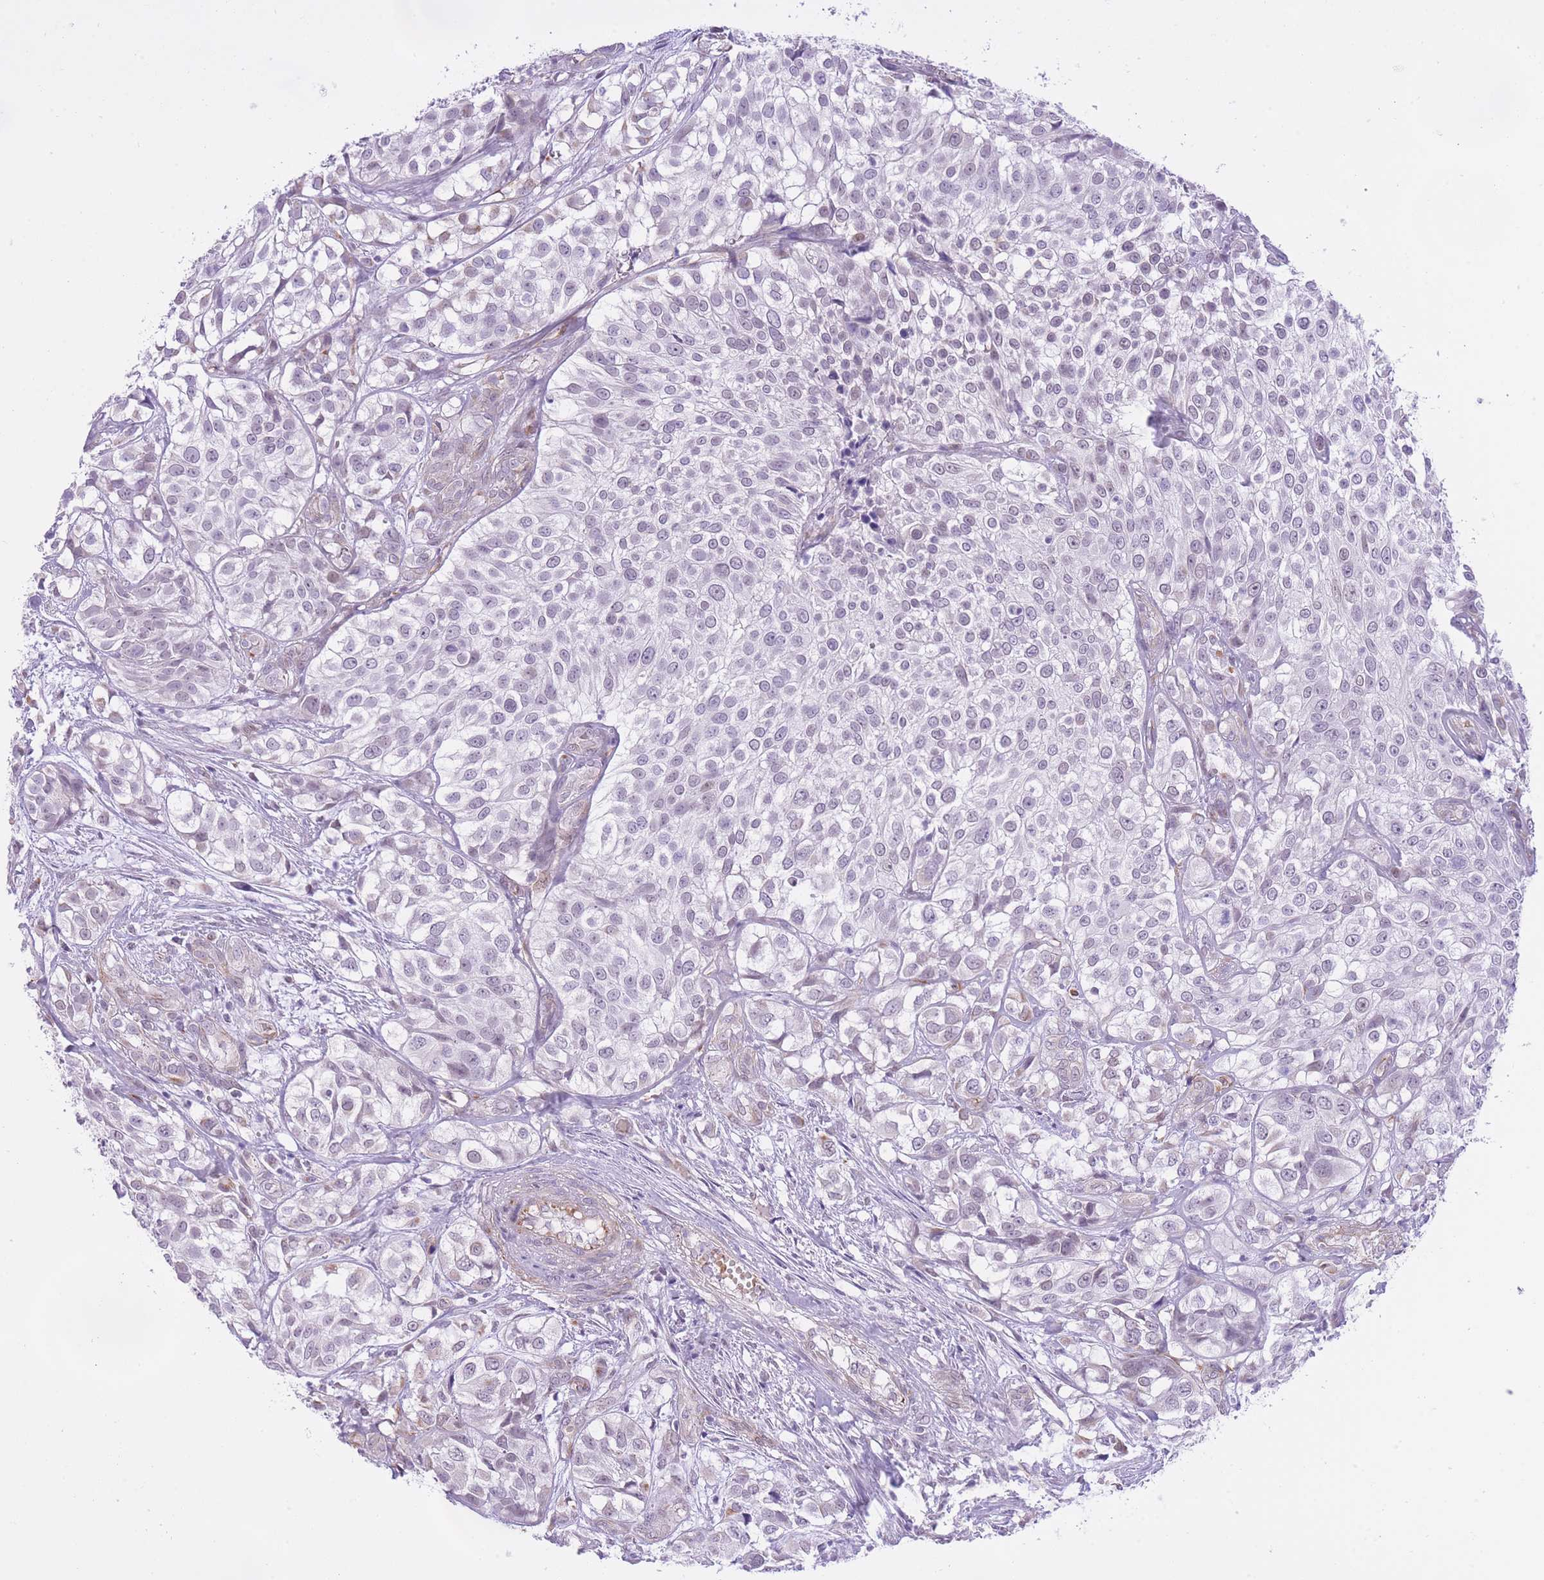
{"staining": {"intensity": "negative", "quantity": "none", "location": "none"}, "tissue": "urothelial cancer", "cell_type": "Tumor cells", "image_type": "cancer", "snomed": [{"axis": "morphology", "description": "Urothelial carcinoma, High grade"}, {"axis": "topography", "description": "Urinary bladder"}], "caption": "Micrograph shows no protein positivity in tumor cells of urothelial cancer tissue.", "gene": "MEIOSIN", "patient": {"sex": "male", "age": 56}}